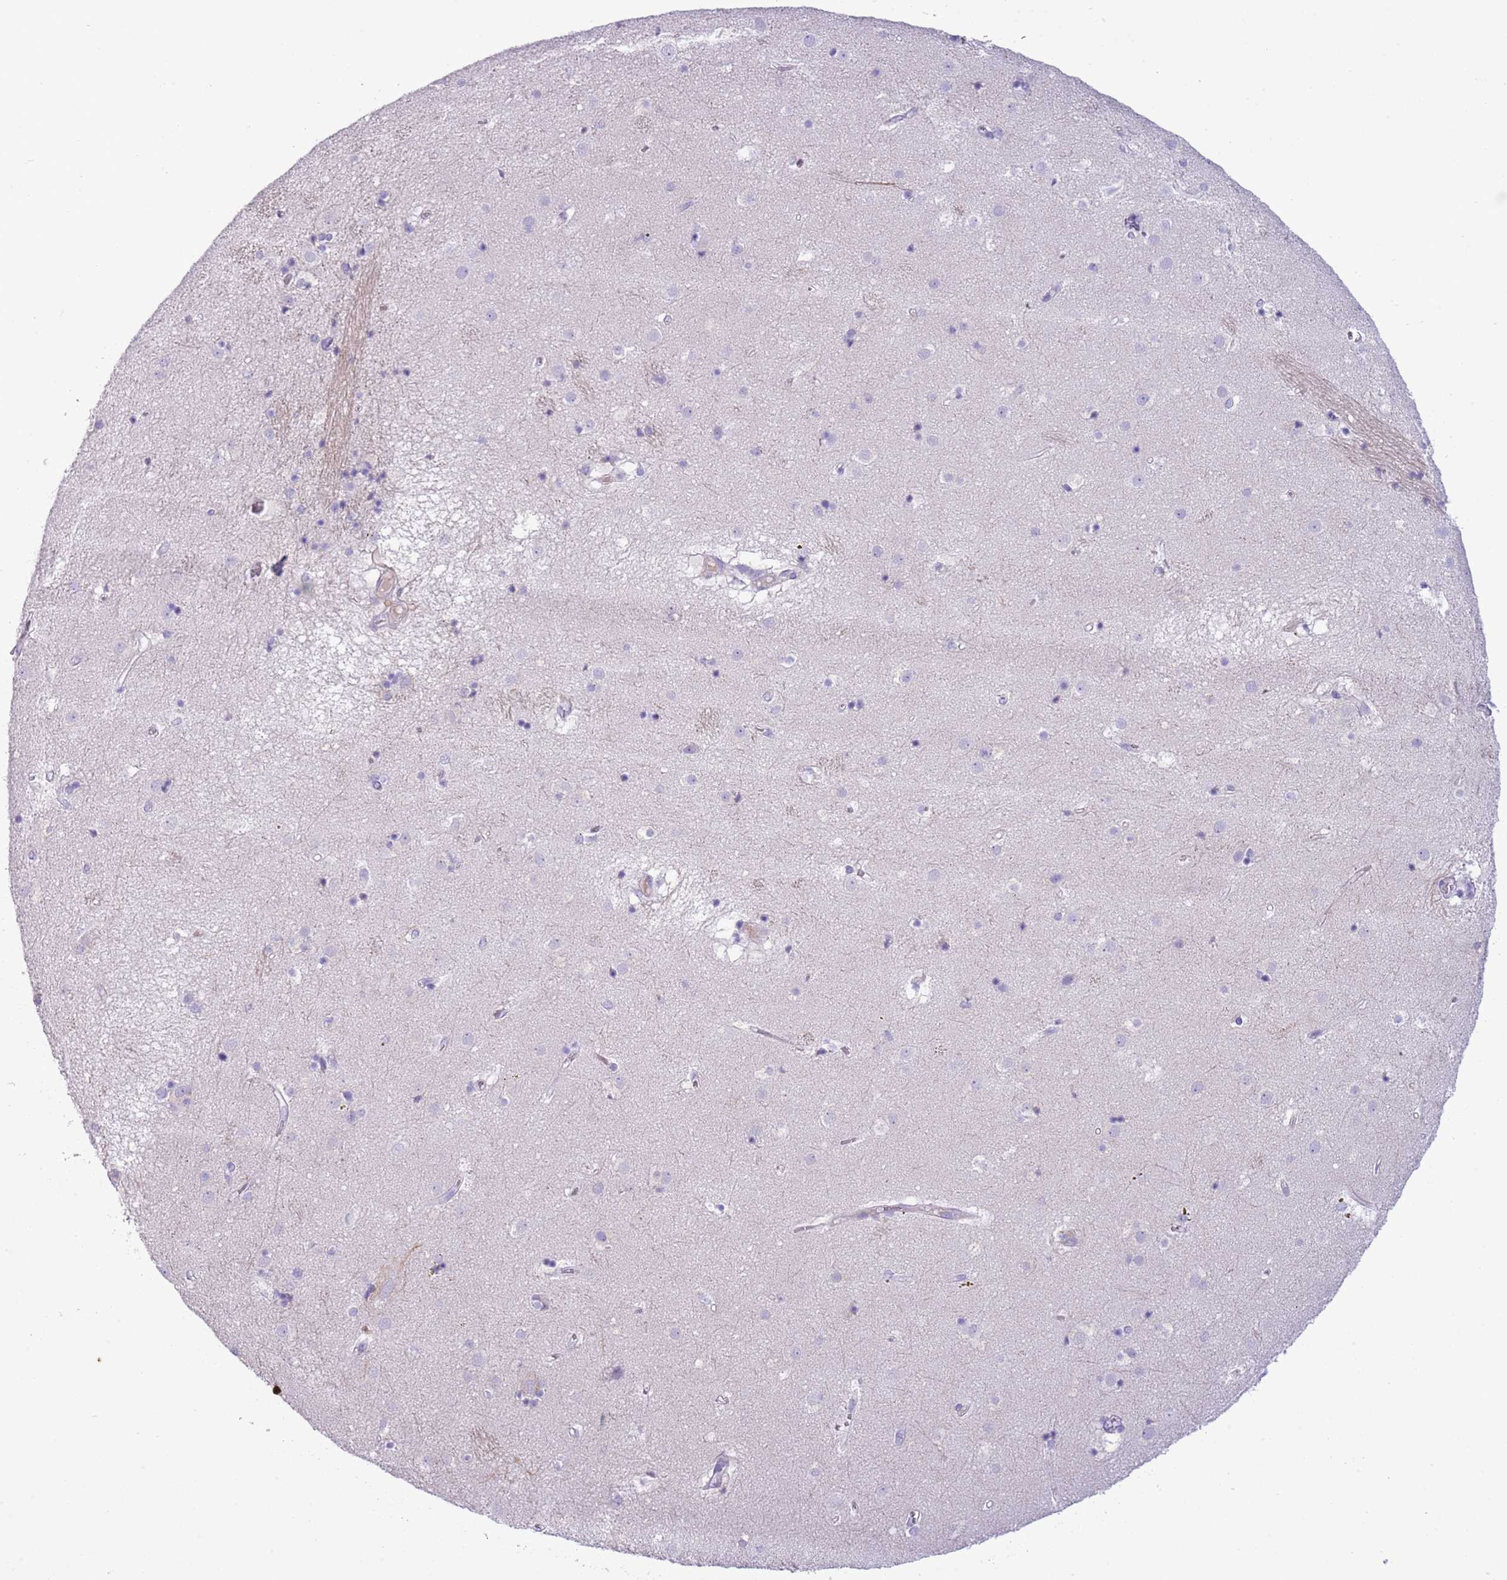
{"staining": {"intensity": "negative", "quantity": "none", "location": "none"}, "tissue": "caudate", "cell_type": "Glial cells", "image_type": "normal", "snomed": [{"axis": "morphology", "description": "Normal tissue, NOS"}, {"axis": "topography", "description": "Lateral ventricle wall"}], "caption": "Protein analysis of benign caudate demonstrates no significant staining in glial cells. (Stains: DAB (3,3'-diaminobenzidine) immunohistochemistry (IHC) with hematoxylin counter stain, Microscopy: brightfield microscopy at high magnification).", "gene": "NBPF4", "patient": {"sex": "male", "age": 70}}